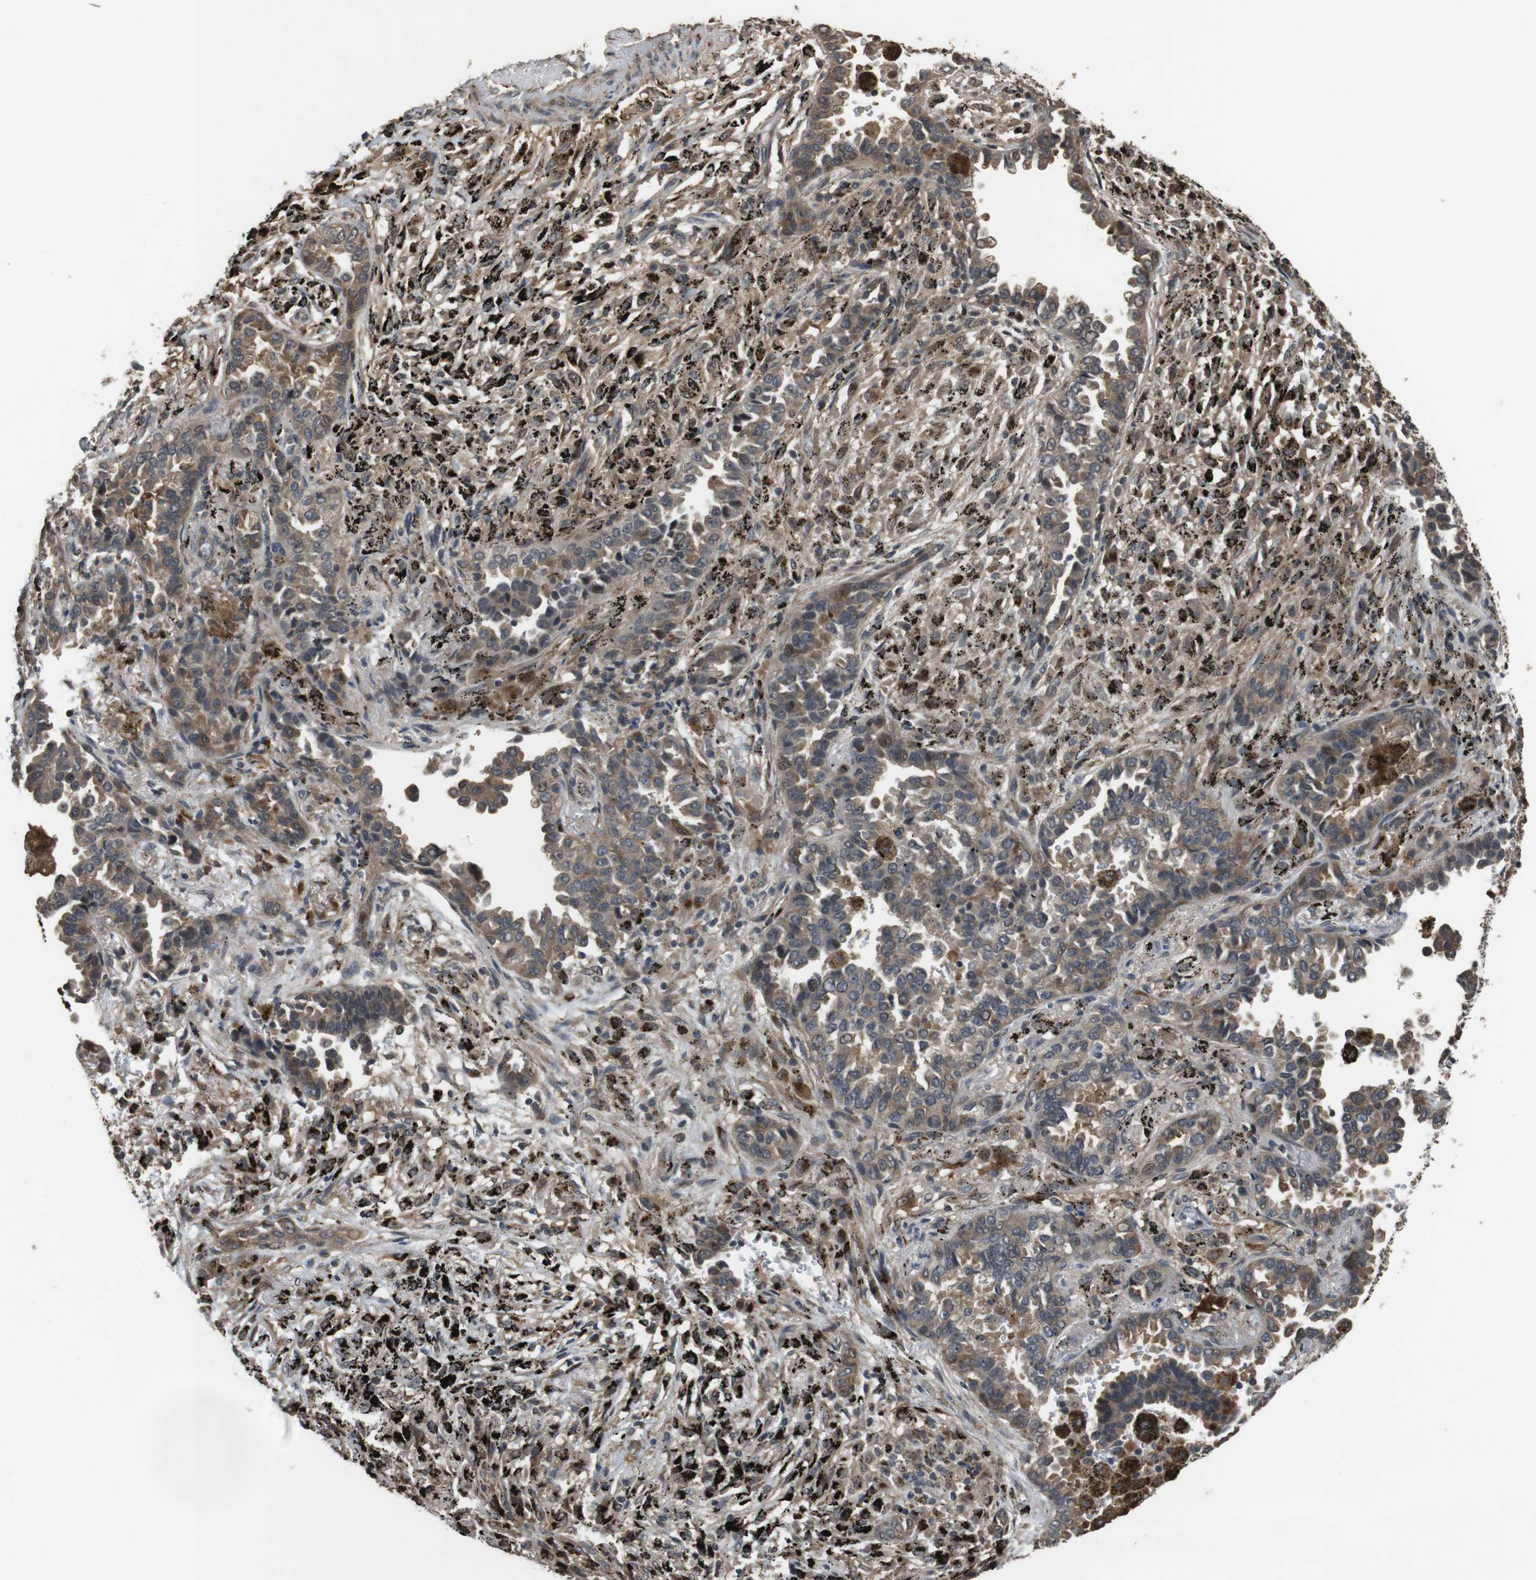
{"staining": {"intensity": "weak", "quantity": ">75%", "location": "cytoplasmic/membranous"}, "tissue": "lung cancer", "cell_type": "Tumor cells", "image_type": "cancer", "snomed": [{"axis": "morphology", "description": "Normal tissue, NOS"}, {"axis": "morphology", "description": "Adenocarcinoma, NOS"}, {"axis": "topography", "description": "Lung"}], "caption": "The immunohistochemical stain highlights weak cytoplasmic/membranous staining in tumor cells of adenocarcinoma (lung) tissue.", "gene": "FZD10", "patient": {"sex": "male", "age": 59}}